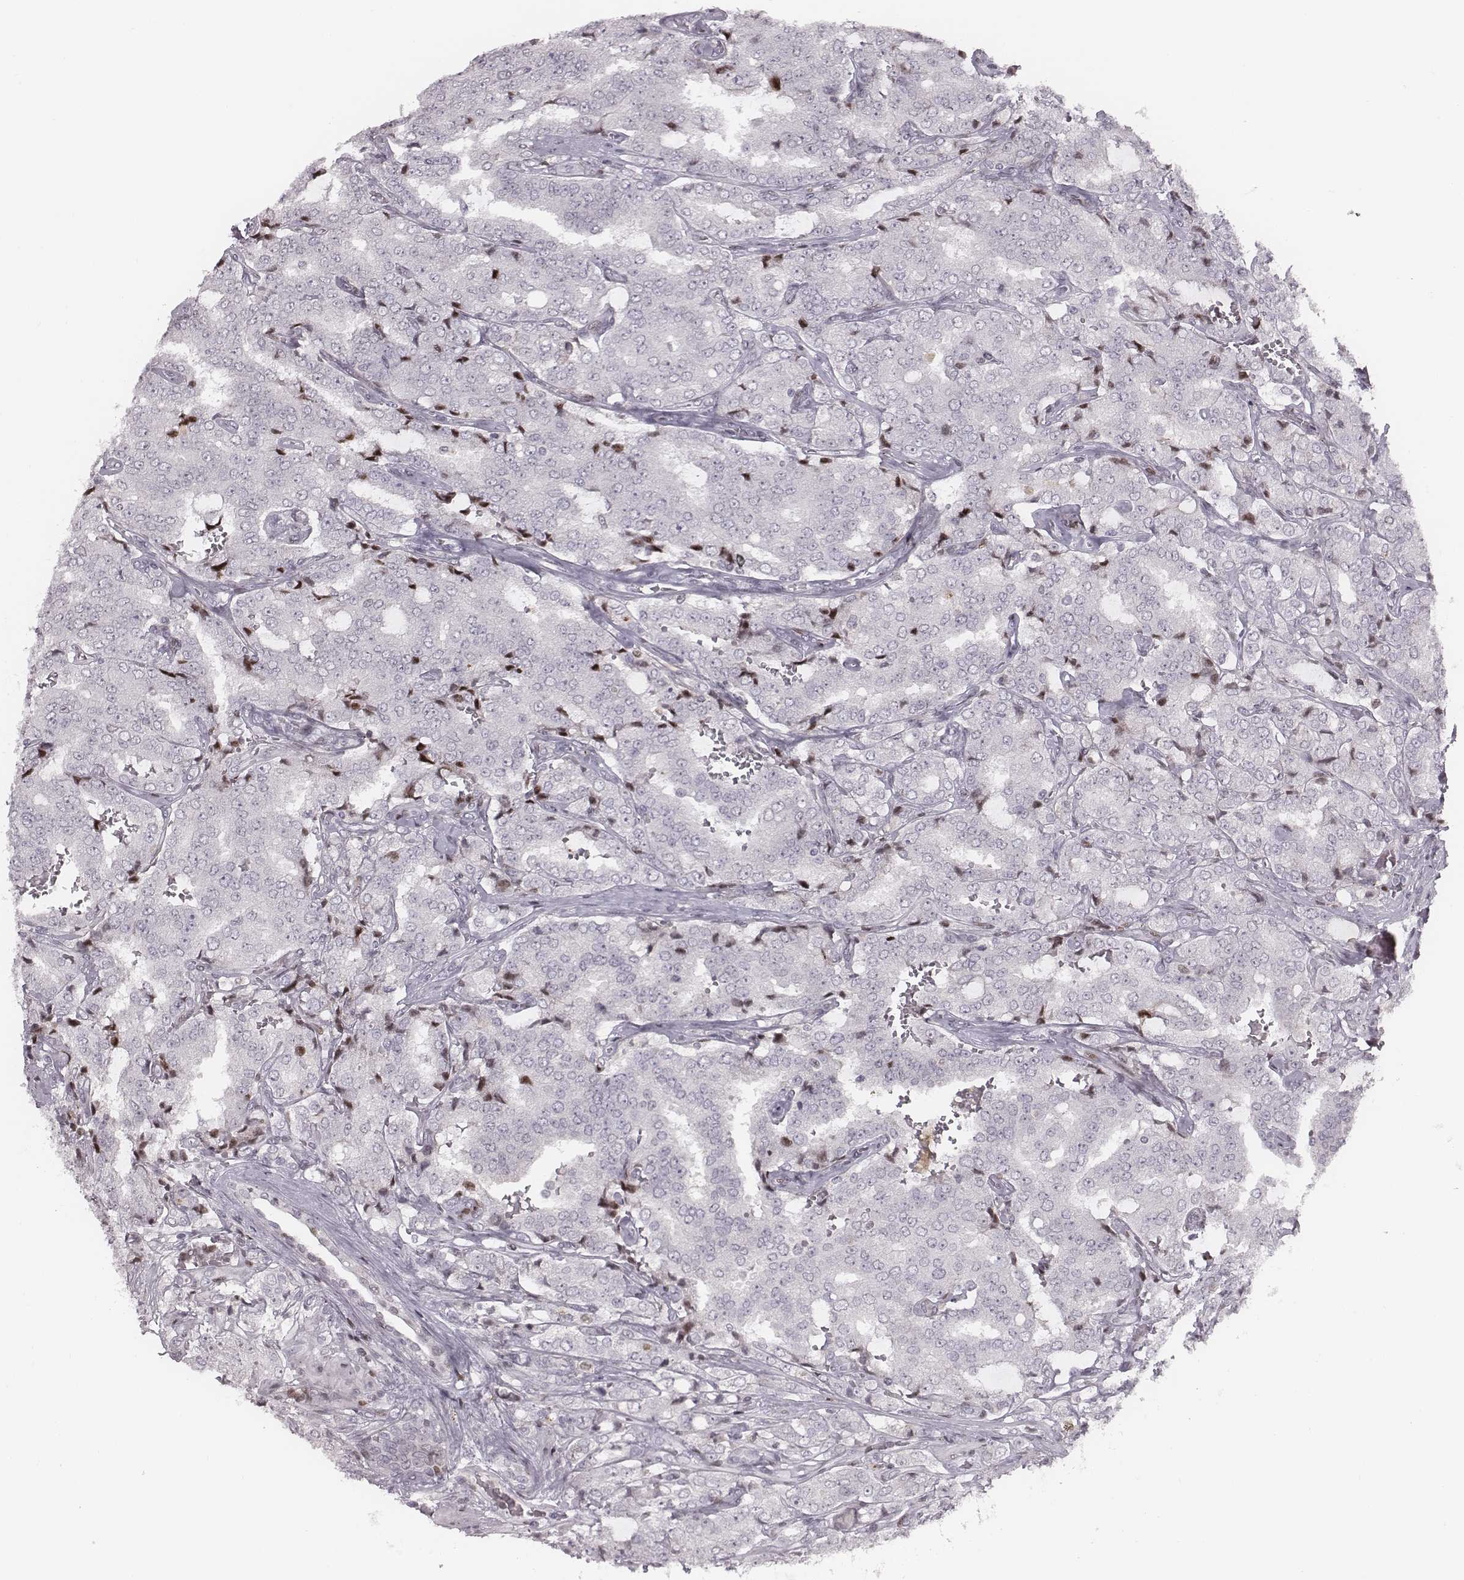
{"staining": {"intensity": "negative", "quantity": "none", "location": "none"}, "tissue": "prostate cancer", "cell_type": "Tumor cells", "image_type": "cancer", "snomed": [{"axis": "morphology", "description": "Adenocarcinoma, NOS"}, {"axis": "topography", "description": "Prostate"}], "caption": "IHC image of adenocarcinoma (prostate) stained for a protein (brown), which reveals no expression in tumor cells.", "gene": "NDC1", "patient": {"sex": "male", "age": 65}}